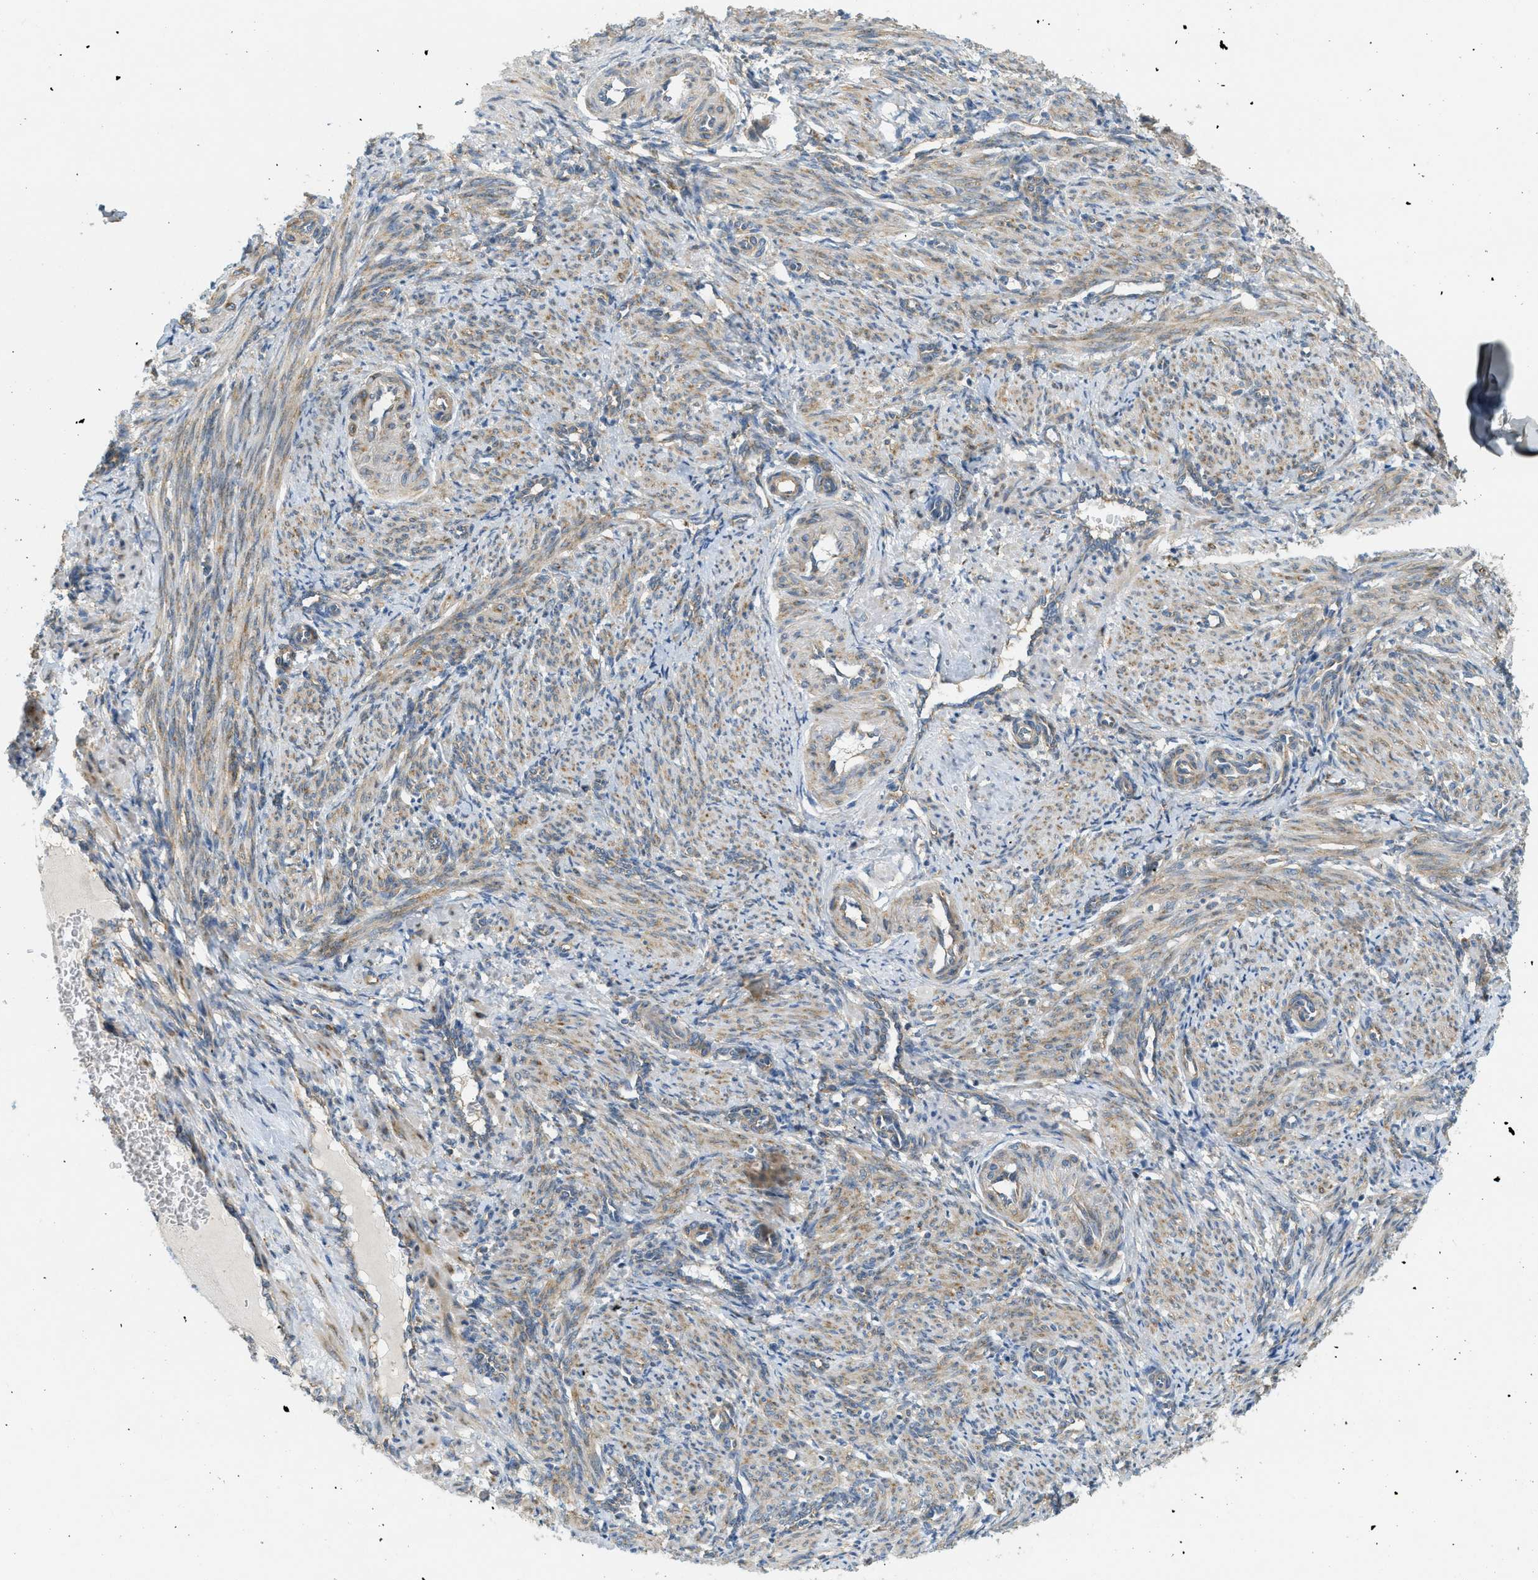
{"staining": {"intensity": "weak", "quantity": ">75%", "location": "cytoplasmic/membranous"}, "tissue": "smooth muscle", "cell_type": "Smooth muscle cells", "image_type": "normal", "snomed": [{"axis": "morphology", "description": "Normal tissue, NOS"}, {"axis": "topography", "description": "Endometrium"}], "caption": "Immunohistochemistry (IHC) histopathology image of unremarkable smooth muscle stained for a protein (brown), which shows low levels of weak cytoplasmic/membranous expression in approximately >75% of smooth muscle cells.", "gene": "ABCF1", "patient": {"sex": "female", "age": 33}}